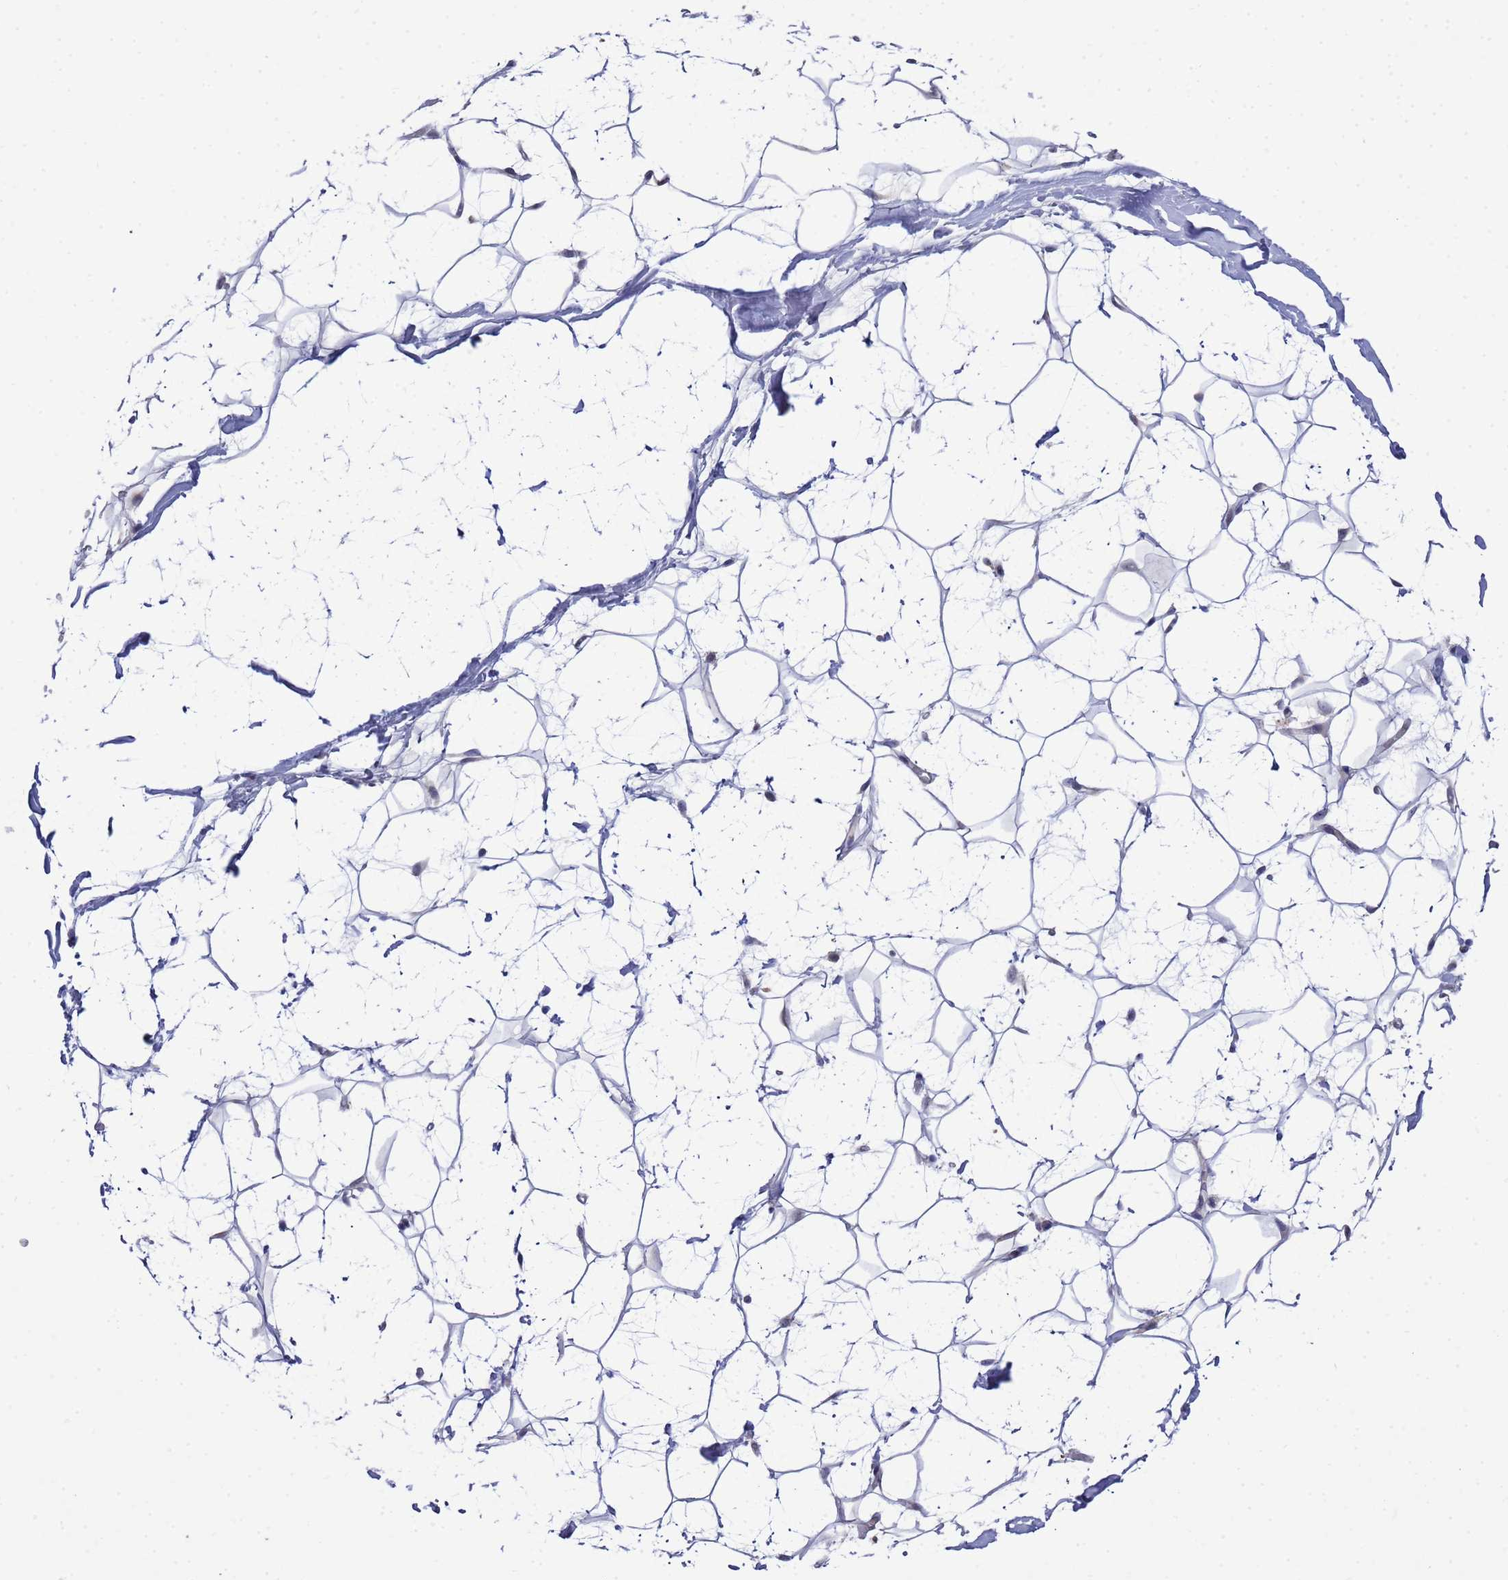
{"staining": {"intensity": "negative", "quantity": "none", "location": "none"}, "tissue": "adipose tissue", "cell_type": "Adipocytes", "image_type": "normal", "snomed": [{"axis": "morphology", "description": "Normal tissue, NOS"}, {"axis": "topography", "description": "Breast"}], "caption": "IHC of benign human adipose tissue displays no positivity in adipocytes. Nuclei are stained in blue.", "gene": "ENOSF1", "patient": {"sex": "female", "age": 26}}